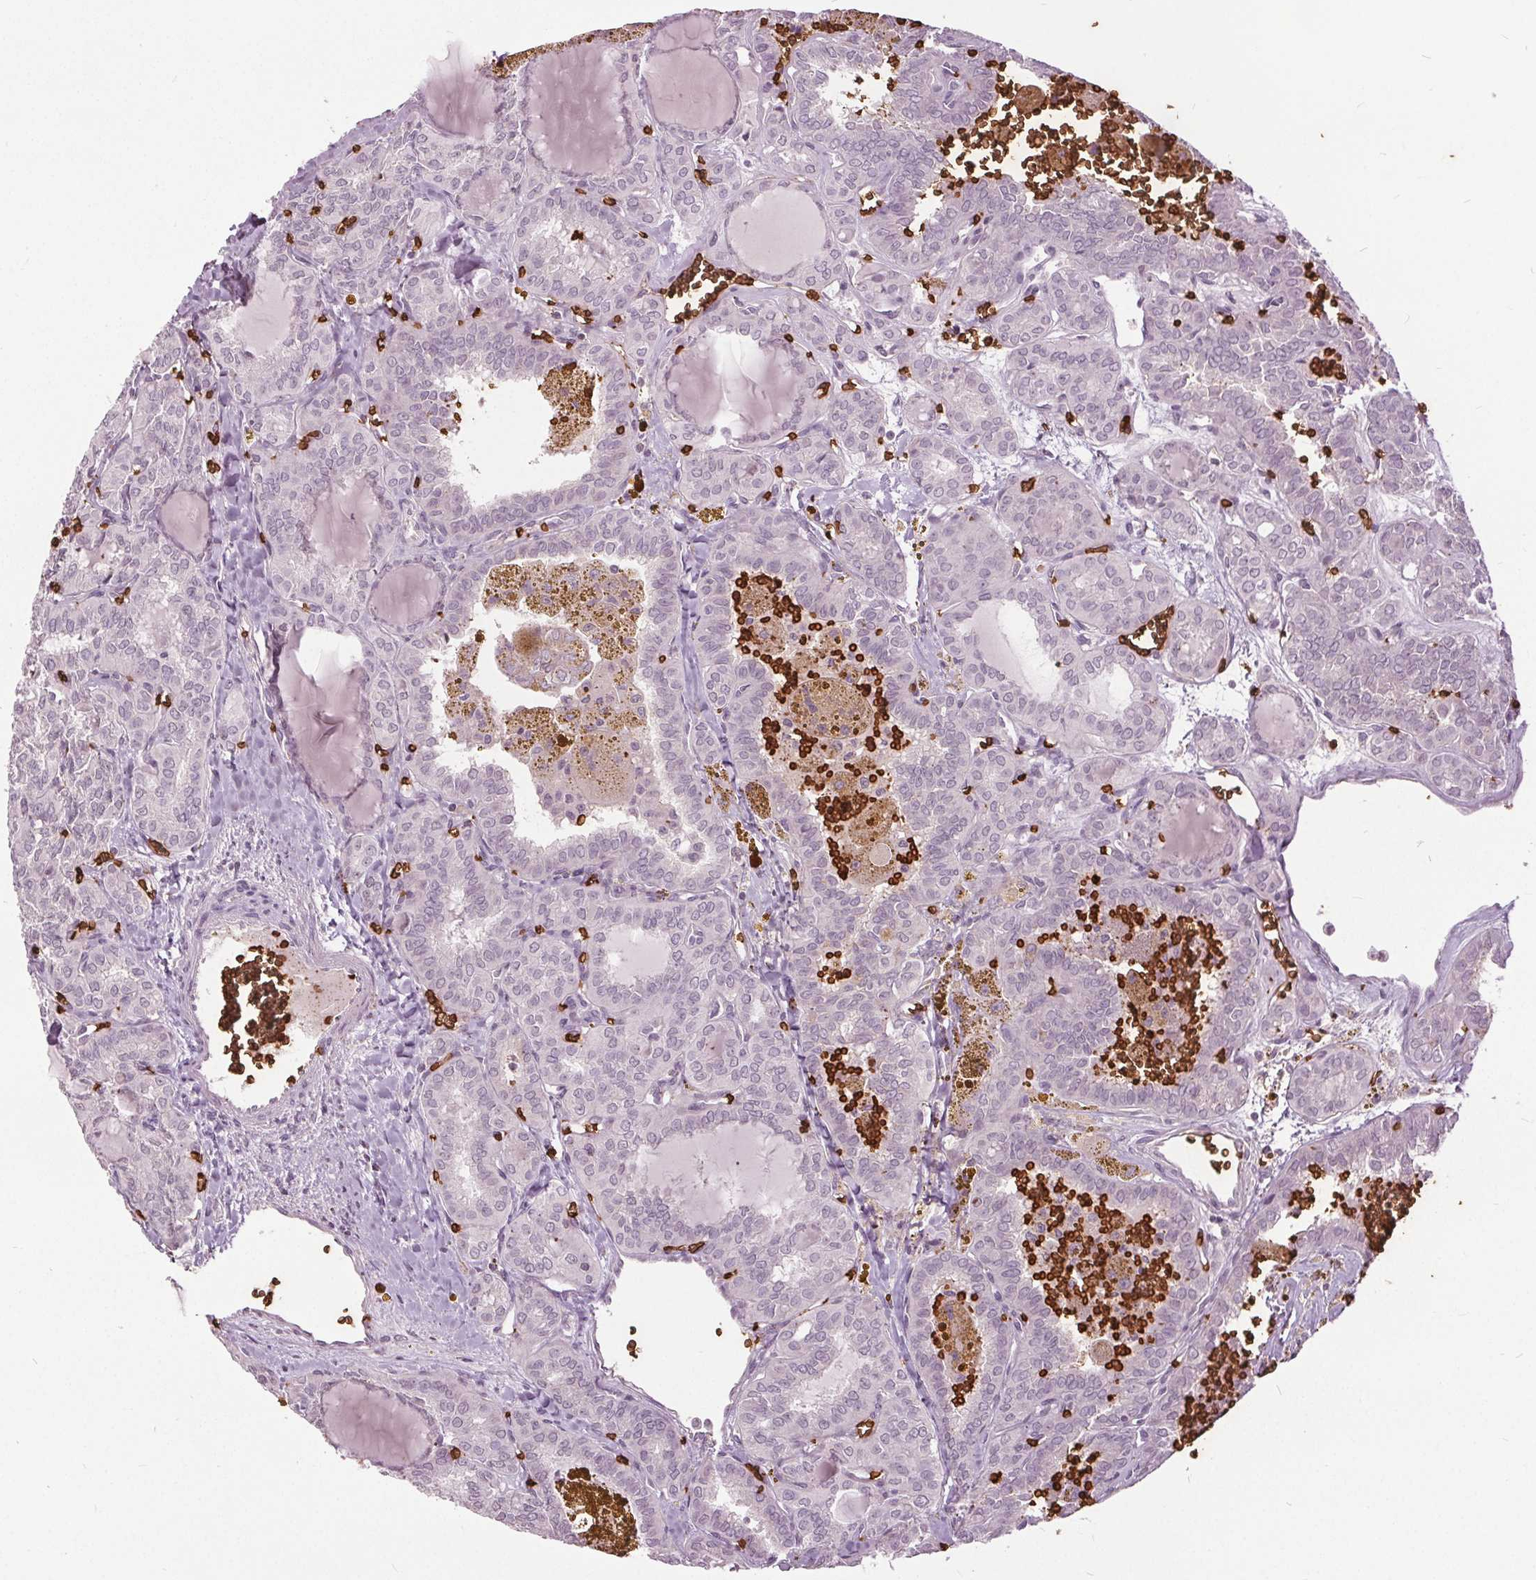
{"staining": {"intensity": "negative", "quantity": "none", "location": "none"}, "tissue": "thyroid cancer", "cell_type": "Tumor cells", "image_type": "cancer", "snomed": [{"axis": "morphology", "description": "Papillary adenocarcinoma, NOS"}, {"axis": "topography", "description": "Thyroid gland"}], "caption": "The image displays no staining of tumor cells in thyroid cancer. The staining is performed using DAB (3,3'-diaminobenzidine) brown chromogen with nuclei counter-stained in using hematoxylin.", "gene": "SLC4A1", "patient": {"sex": "female", "age": 41}}